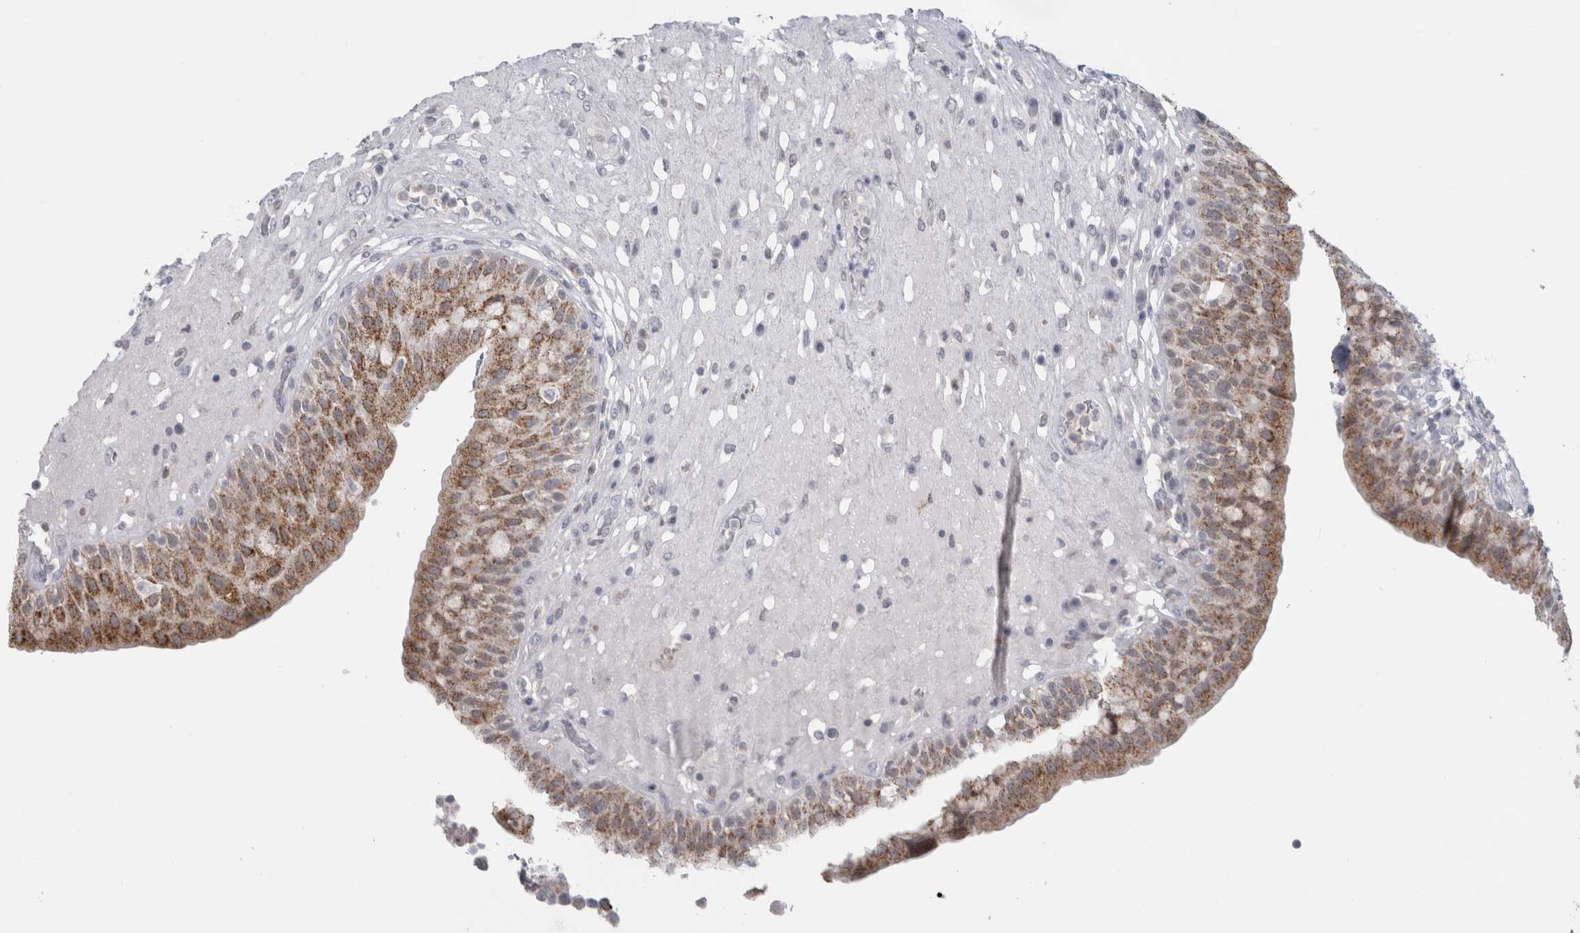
{"staining": {"intensity": "moderate", "quantity": "25%-75%", "location": "cytoplasmic/membranous"}, "tissue": "urinary bladder", "cell_type": "Urothelial cells", "image_type": "normal", "snomed": [{"axis": "morphology", "description": "Normal tissue, NOS"}, {"axis": "topography", "description": "Urinary bladder"}], "caption": "The photomicrograph reveals a brown stain indicating the presence of a protein in the cytoplasmic/membranous of urothelial cells in urinary bladder.", "gene": "PLIN1", "patient": {"sex": "female", "age": 62}}